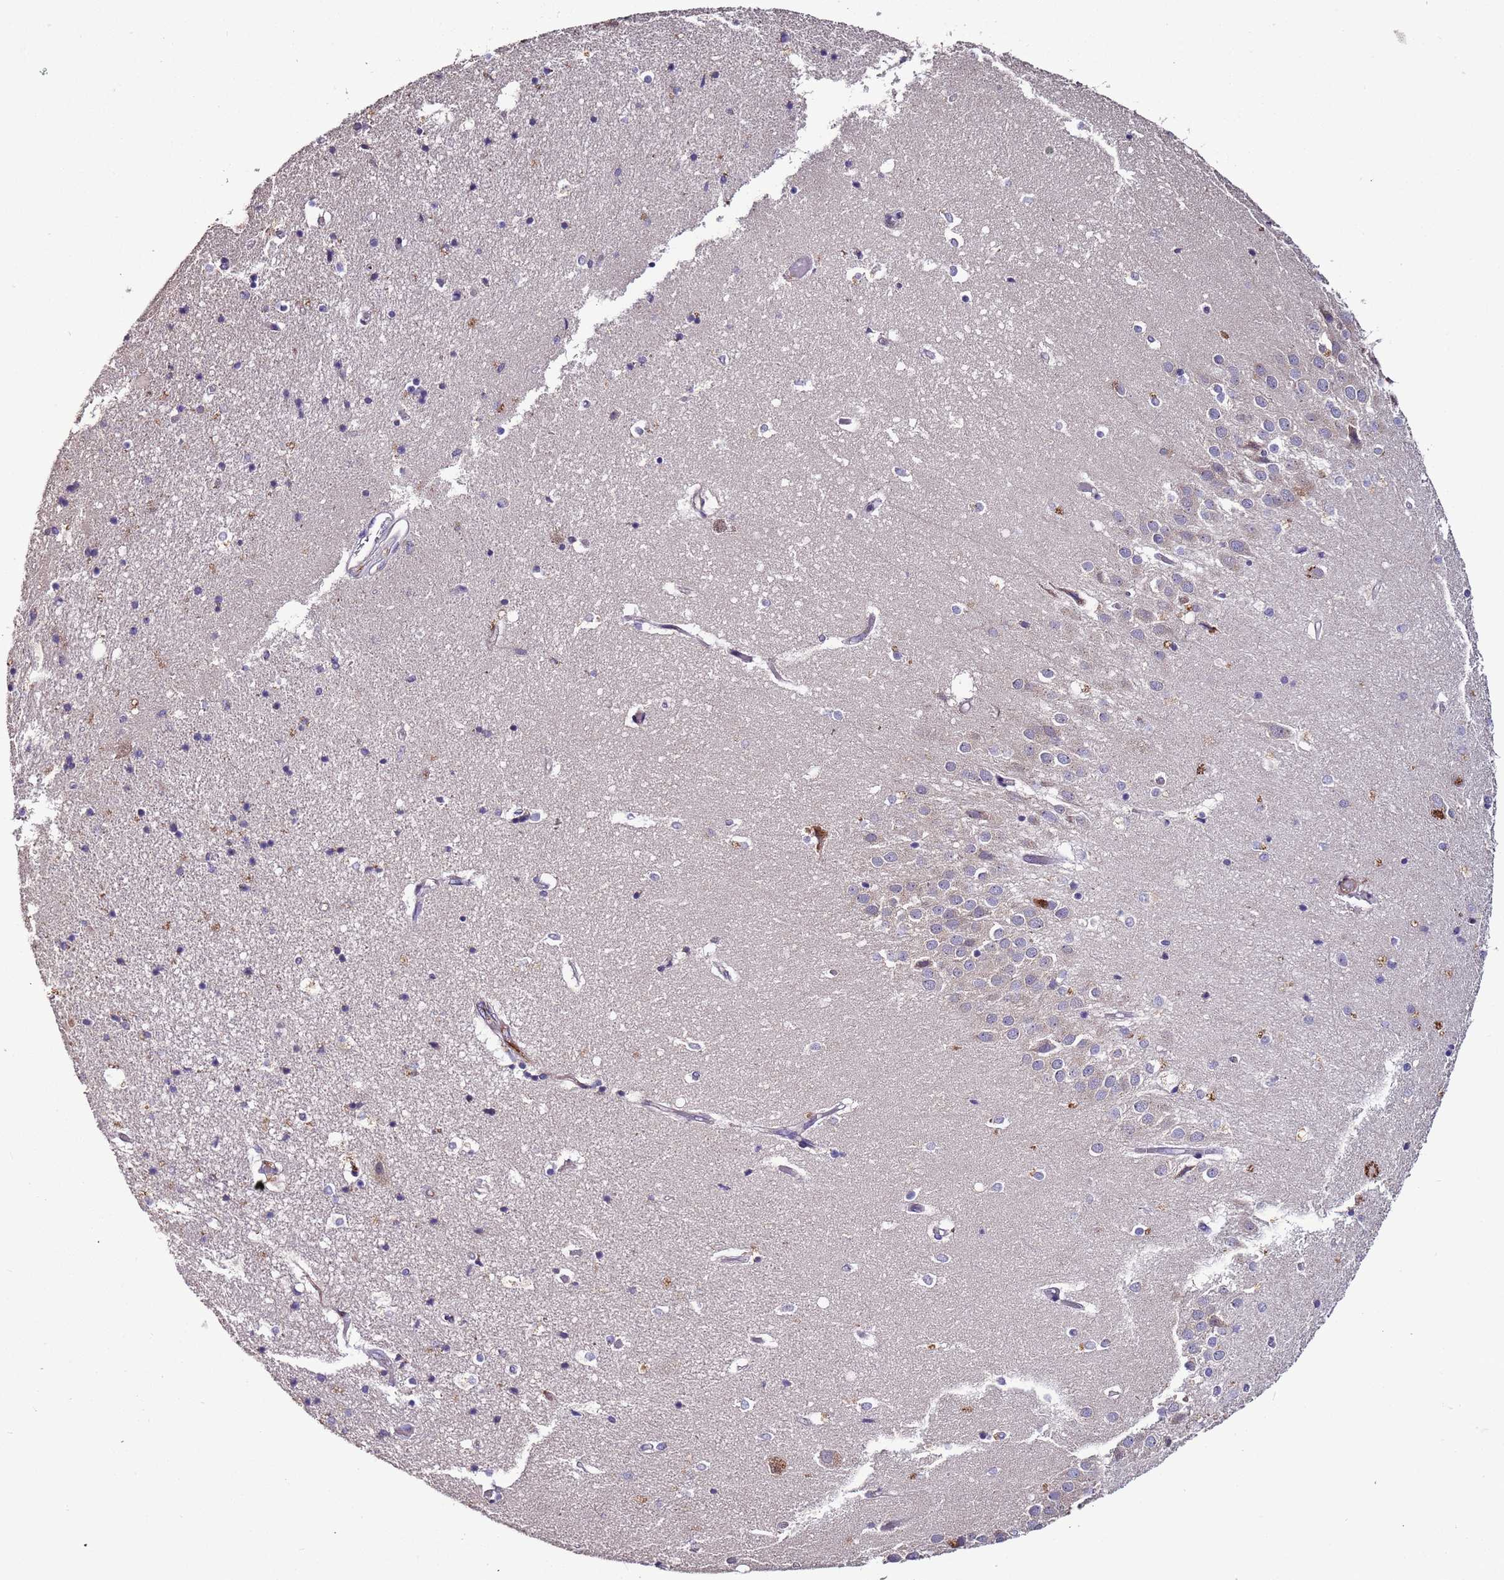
{"staining": {"intensity": "negative", "quantity": "none", "location": "none"}, "tissue": "hippocampus", "cell_type": "Glial cells", "image_type": "normal", "snomed": [{"axis": "morphology", "description": "Normal tissue, NOS"}, {"axis": "topography", "description": "Hippocampus"}], "caption": "Hippocampus was stained to show a protein in brown. There is no significant positivity in glial cells. (DAB immunohistochemistry (IHC), high magnification).", "gene": "FAM20A", "patient": {"sex": "female", "age": 52}}